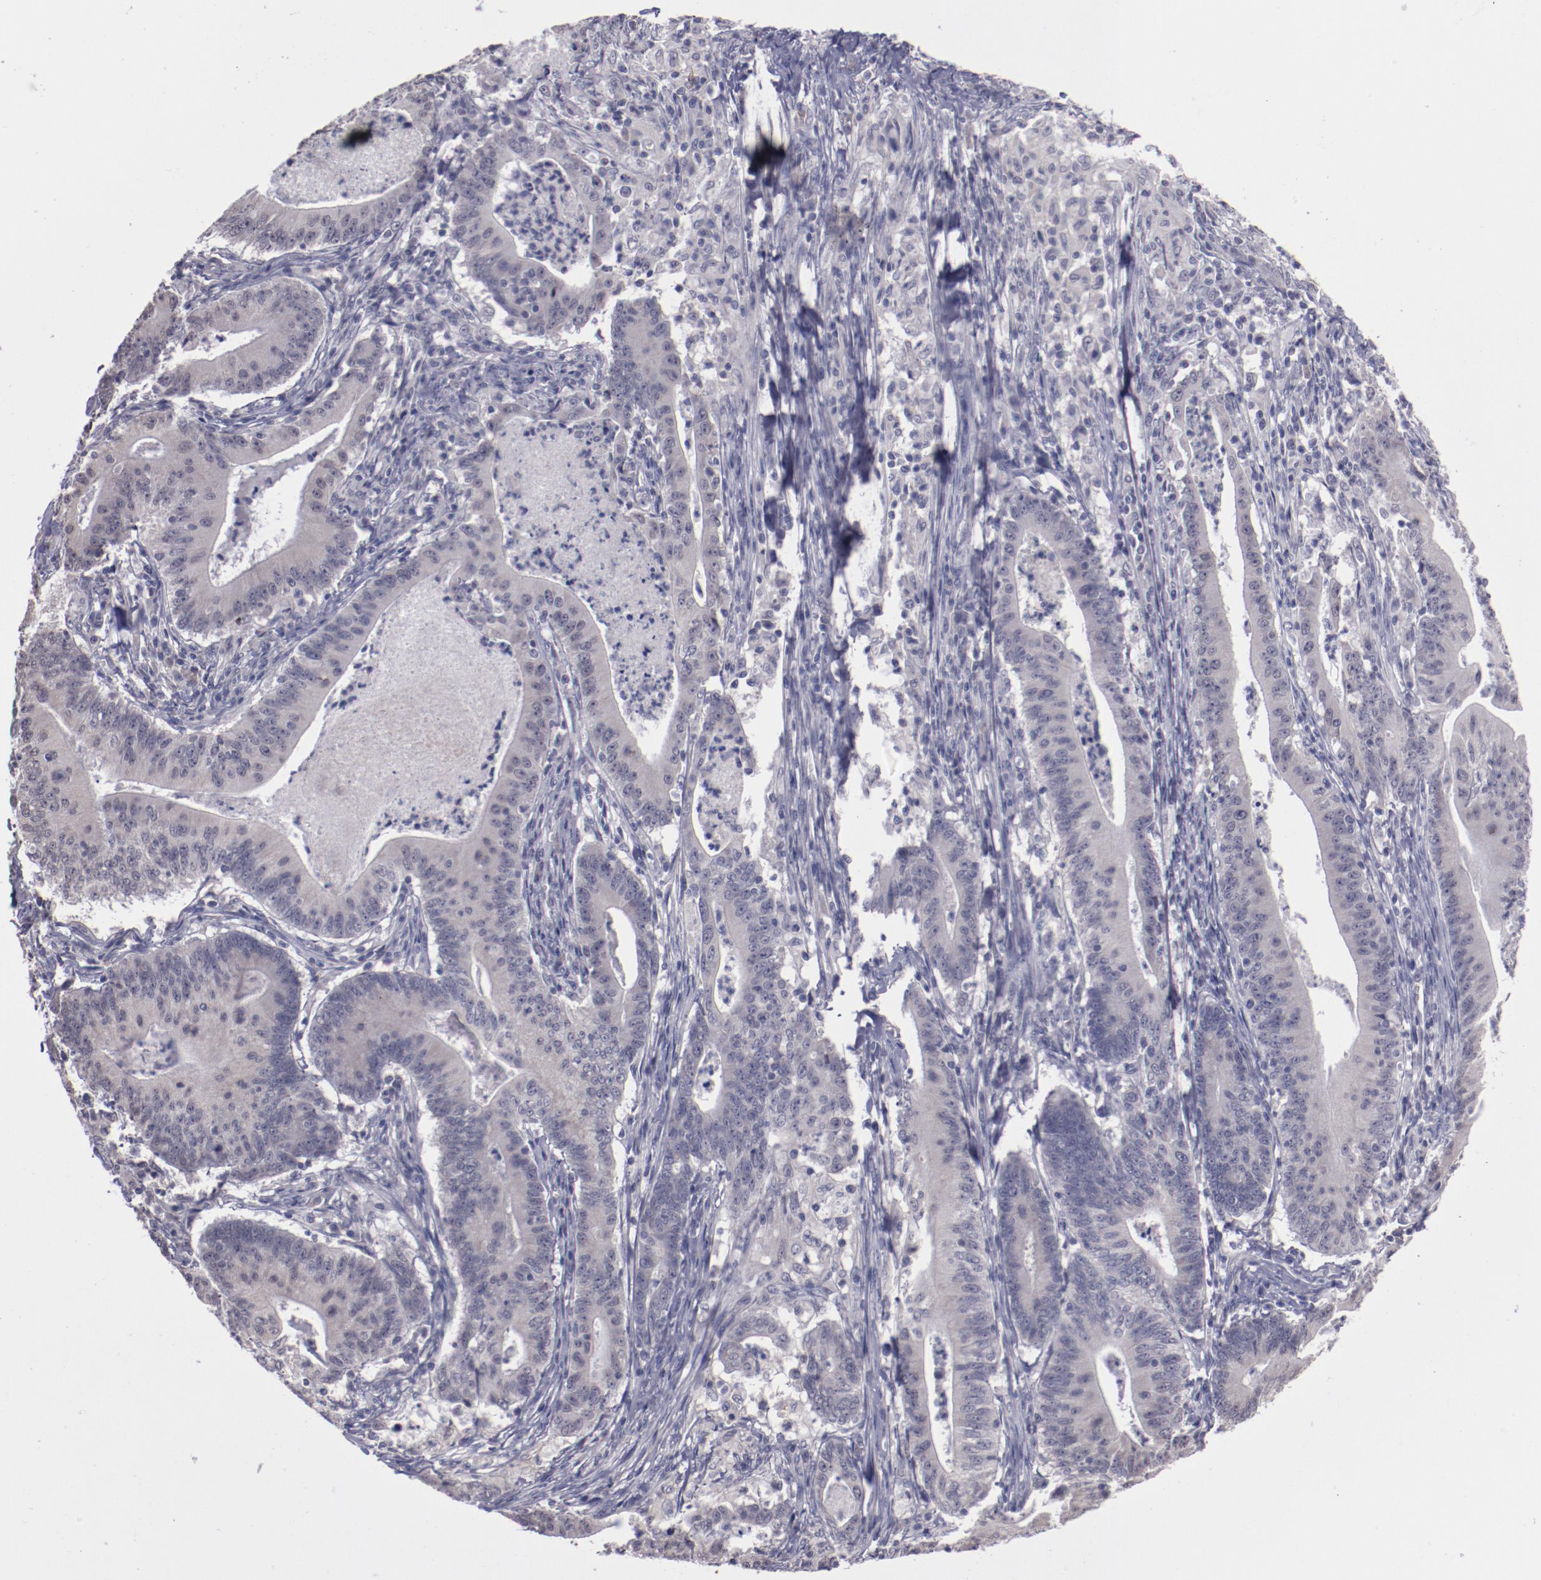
{"staining": {"intensity": "negative", "quantity": "none", "location": "none"}, "tissue": "stomach cancer", "cell_type": "Tumor cells", "image_type": "cancer", "snomed": [{"axis": "morphology", "description": "Adenocarcinoma, NOS"}, {"axis": "topography", "description": "Stomach, lower"}], "caption": "IHC of stomach adenocarcinoma reveals no positivity in tumor cells.", "gene": "NRXN3", "patient": {"sex": "female", "age": 86}}